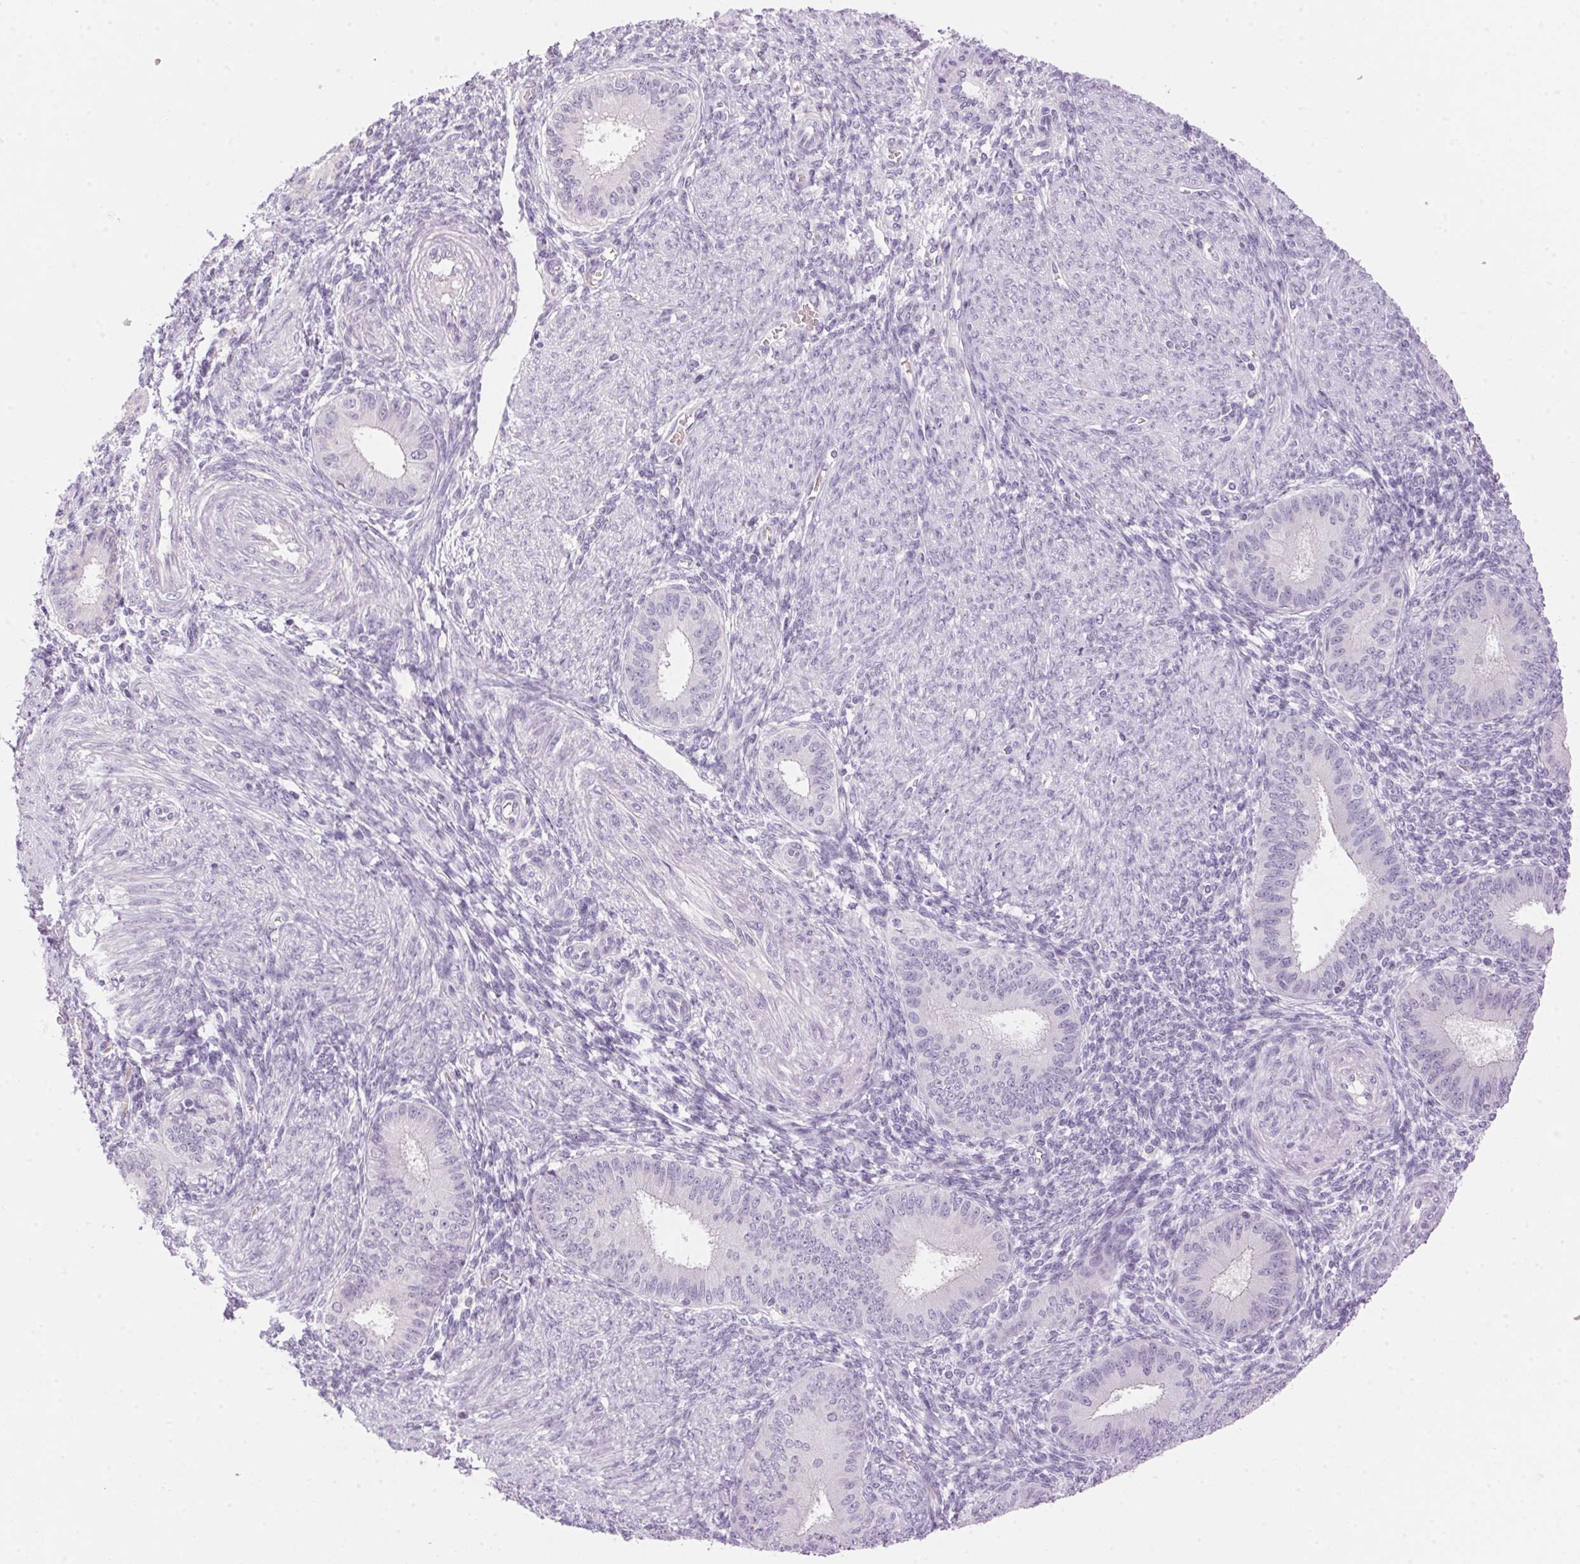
{"staining": {"intensity": "negative", "quantity": "none", "location": "none"}, "tissue": "endometrium", "cell_type": "Cells in endometrial stroma", "image_type": "normal", "snomed": [{"axis": "morphology", "description": "Normal tissue, NOS"}, {"axis": "topography", "description": "Endometrium"}], "caption": "Normal endometrium was stained to show a protein in brown. There is no significant expression in cells in endometrial stroma. (IHC, brightfield microscopy, high magnification).", "gene": "HSD17B2", "patient": {"sex": "female", "age": 39}}